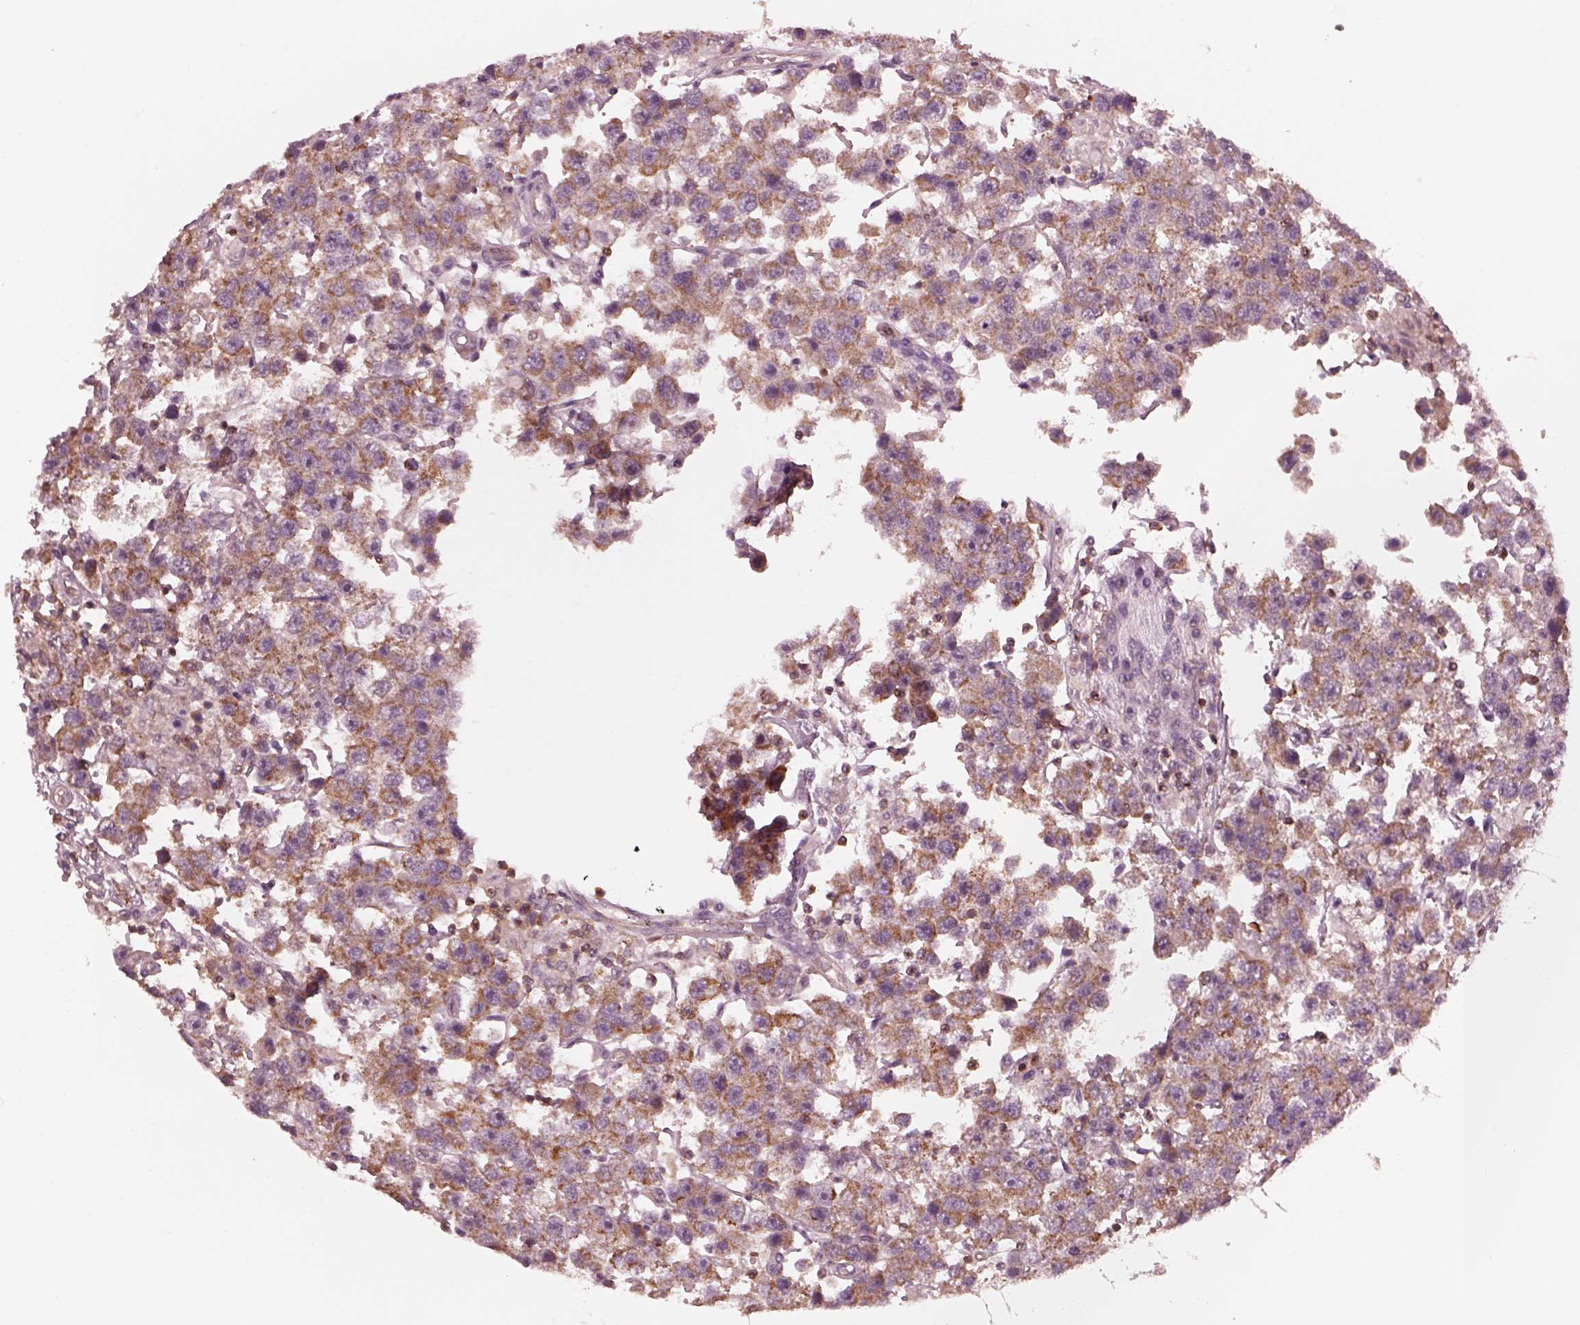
{"staining": {"intensity": "strong", "quantity": ">75%", "location": "cytoplasmic/membranous"}, "tissue": "testis cancer", "cell_type": "Tumor cells", "image_type": "cancer", "snomed": [{"axis": "morphology", "description": "Seminoma, NOS"}, {"axis": "topography", "description": "Testis"}], "caption": "The micrograph shows immunohistochemical staining of seminoma (testis). There is strong cytoplasmic/membranous staining is appreciated in approximately >75% of tumor cells.", "gene": "STK33", "patient": {"sex": "male", "age": 45}}